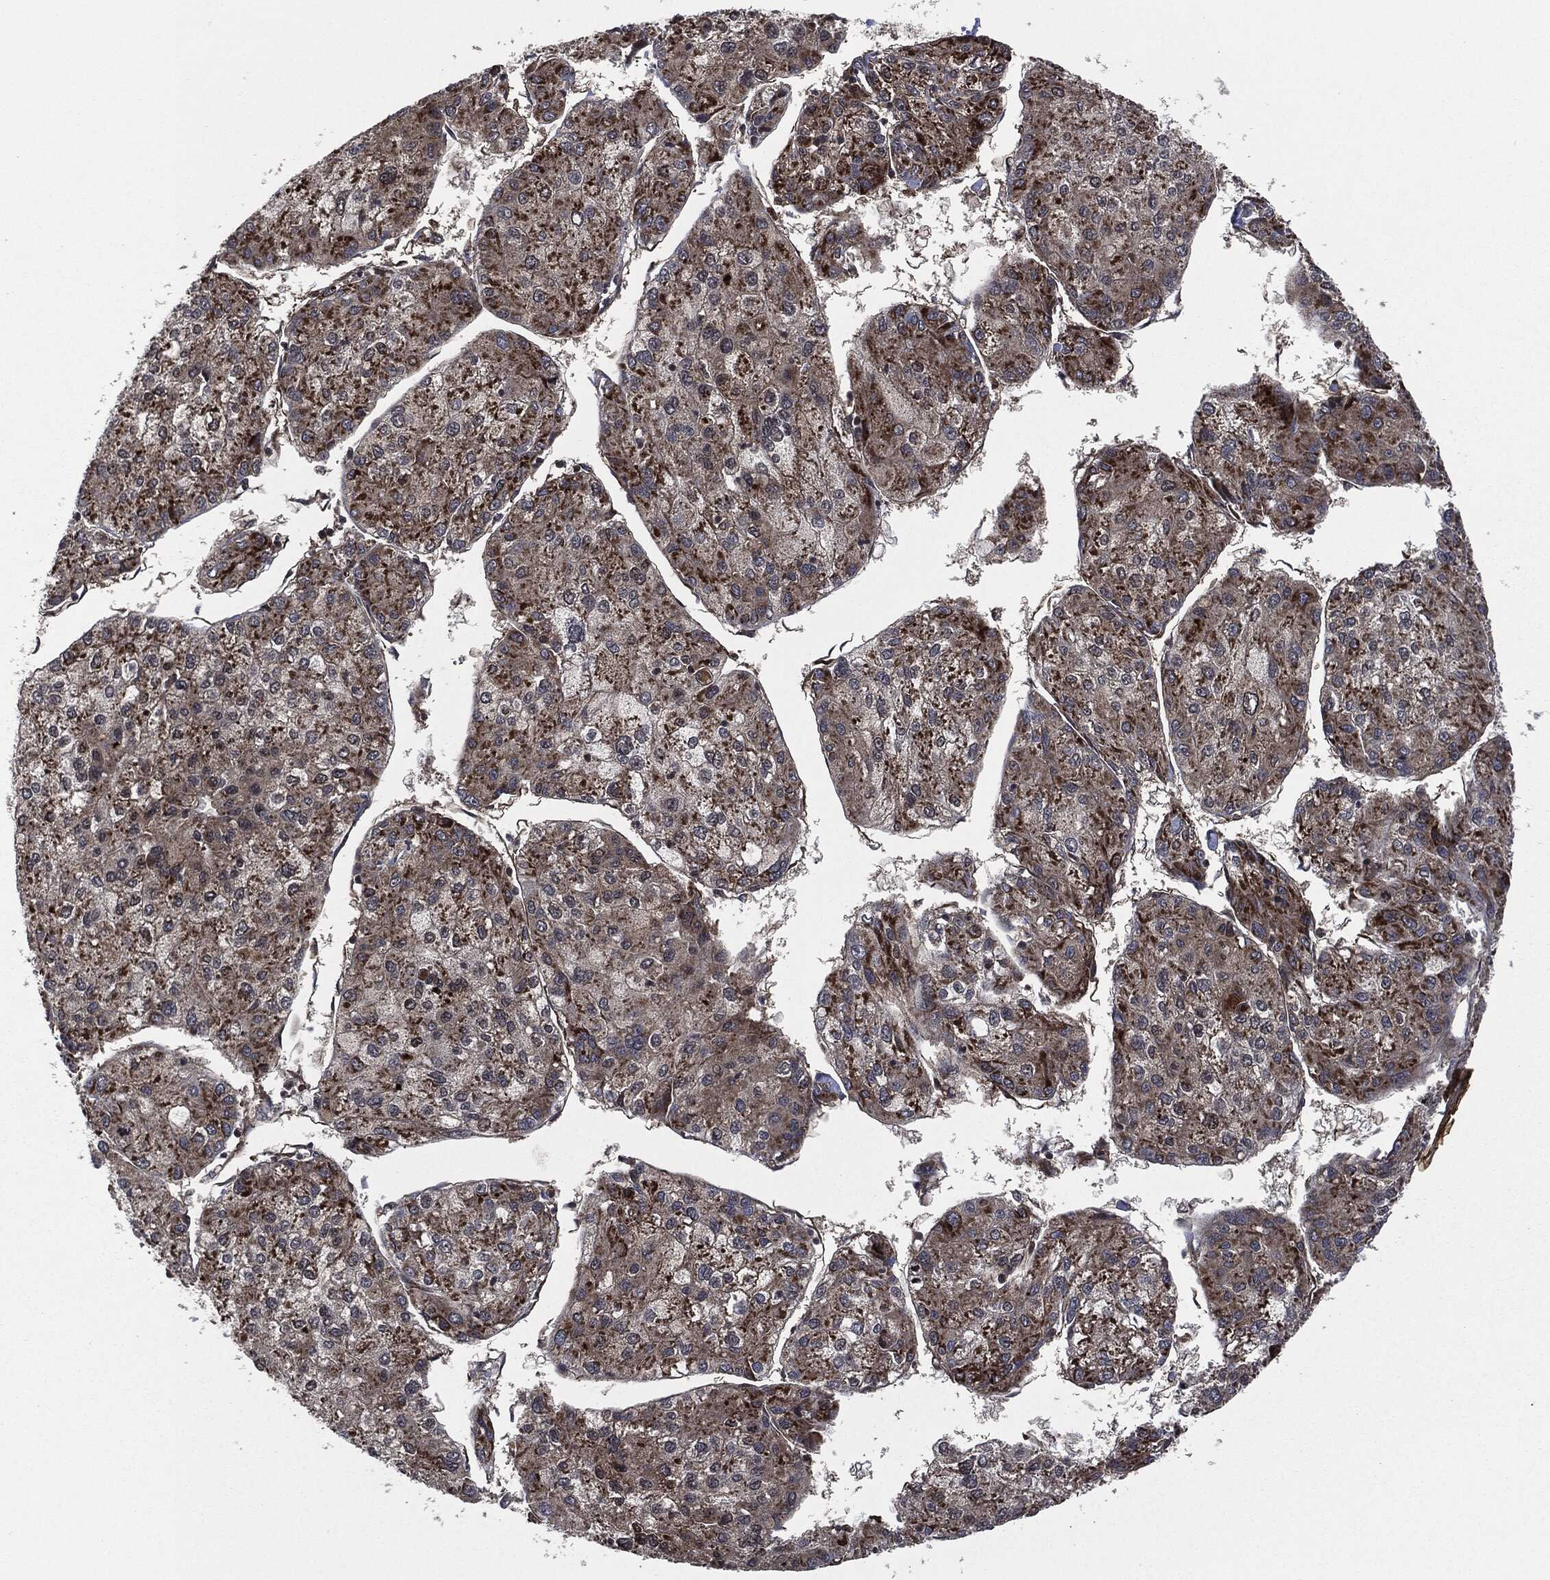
{"staining": {"intensity": "moderate", "quantity": ">75%", "location": "cytoplasmic/membranous"}, "tissue": "liver cancer", "cell_type": "Tumor cells", "image_type": "cancer", "snomed": [{"axis": "morphology", "description": "Carcinoma, Hepatocellular, NOS"}, {"axis": "topography", "description": "Liver"}], "caption": "About >75% of tumor cells in human hepatocellular carcinoma (liver) show moderate cytoplasmic/membranous protein staining as visualized by brown immunohistochemical staining.", "gene": "HRAS", "patient": {"sex": "male", "age": 43}}